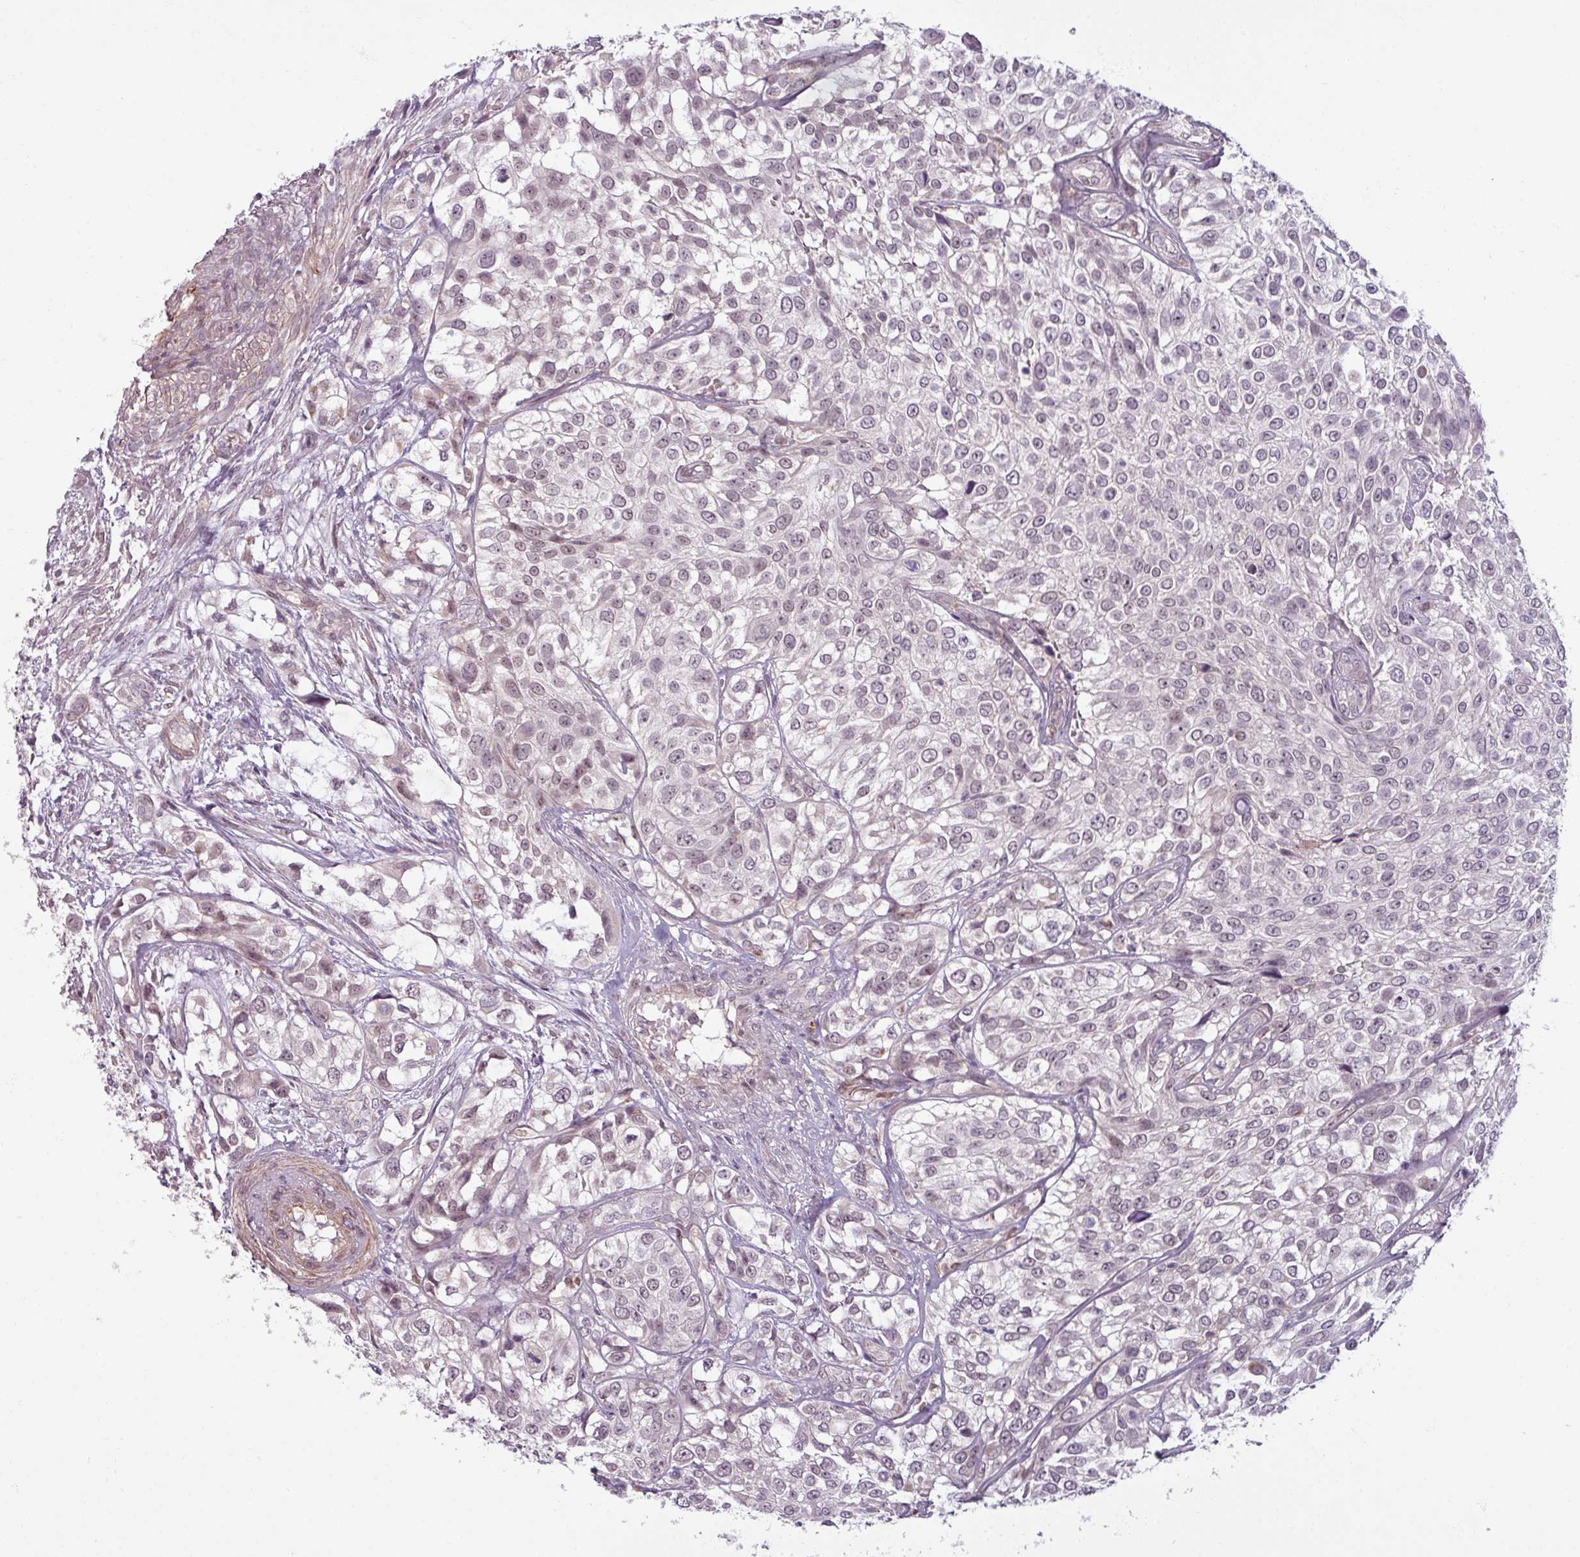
{"staining": {"intensity": "weak", "quantity": "25%-75%", "location": "nuclear"}, "tissue": "urothelial cancer", "cell_type": "Tumor cells", "image_type": "cancer", "snomed": [{"axis": "morphology", "description": "Urothelial carcinoma, High grade"}, {"axis": "topography", "description": "Urinary bladder"}], "caption": "Human high-grade urothelial carcinoma stained with a brown dye reveals weak nuclear positive positivity in about 25%-75% of tumor cells.", "gene": "UVSSA", "patient": {"sex": "male", "age": 56}}